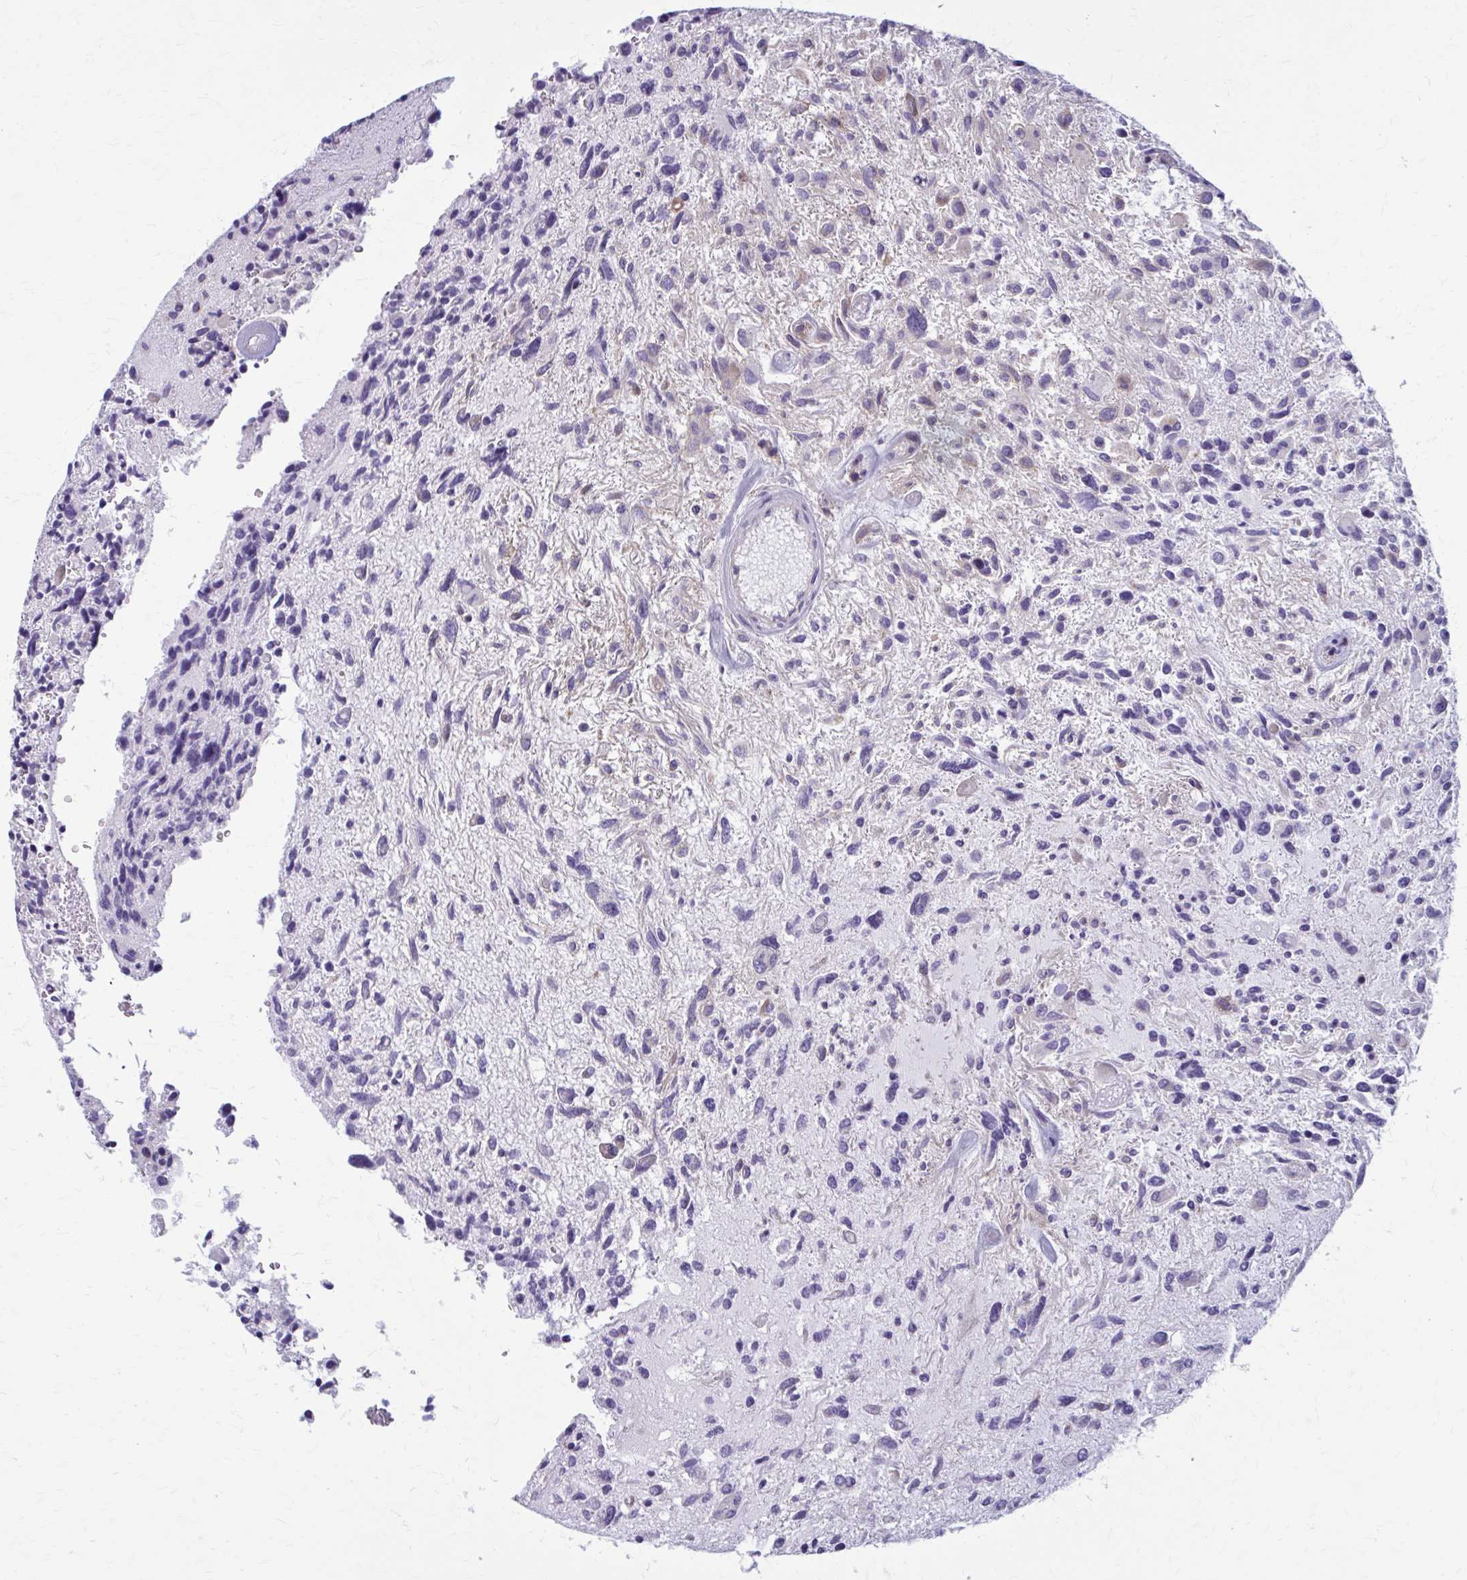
{"staining": {"intensity": "negative", "quantity": "none", "location": "none"}, "tissue": "glioma", "cell_type": "Tumor cells", "image_type": "cancer", "snomed": [{"axis": "morphology", "description": "Glioma, malignant, High grade"}, {"axis": "topography", "description": "Brain"}], "caption": "This is a photomicrograph of immunohistochemistry (IHC) staining of glioma, which shows no positivity in tumor cells. (DAB (3,3'-diaminobenzidine) immunohistochemistry with hematoxylin counter stain).", "gene": "ZDHHC7", "patient": {"sex": "female", "age": 11}}